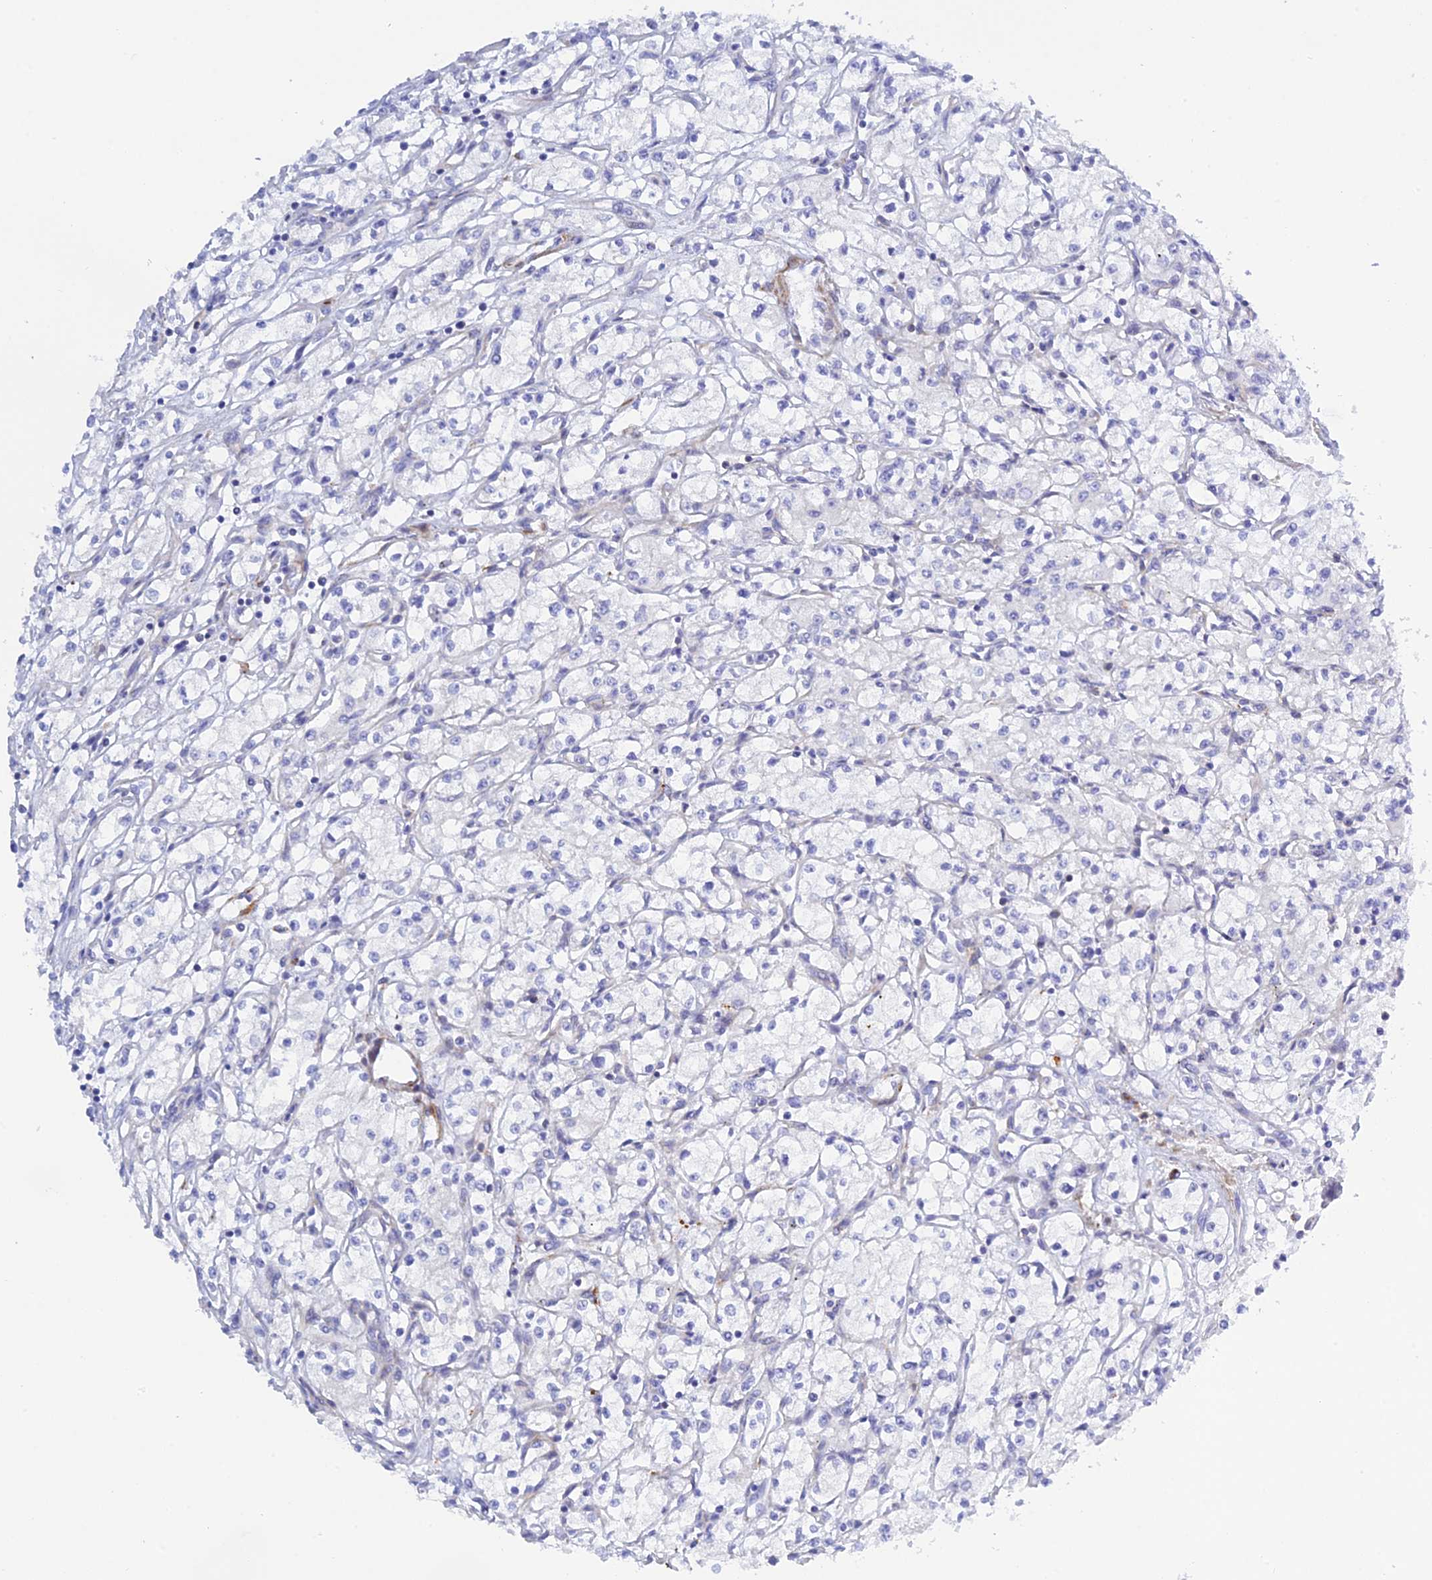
{"staining": {"intensity": "negative", "quantity": "none", "location": "none"}, "tissue": "renal cancer", "cell_type": "Tumor cells", "image_type": "cancer", "snomed": [{"axis": "morphology", "description": "Adenocarcinoma, NOS"}, {"axis": "topography", "description": "Kidney"}], "caption": "The micrograph reveals no significant staining in tumor cells of renal adenocarcinoma.", "gene": "ZDHHC16", "patient": {"sex": "male", "age": 59}}